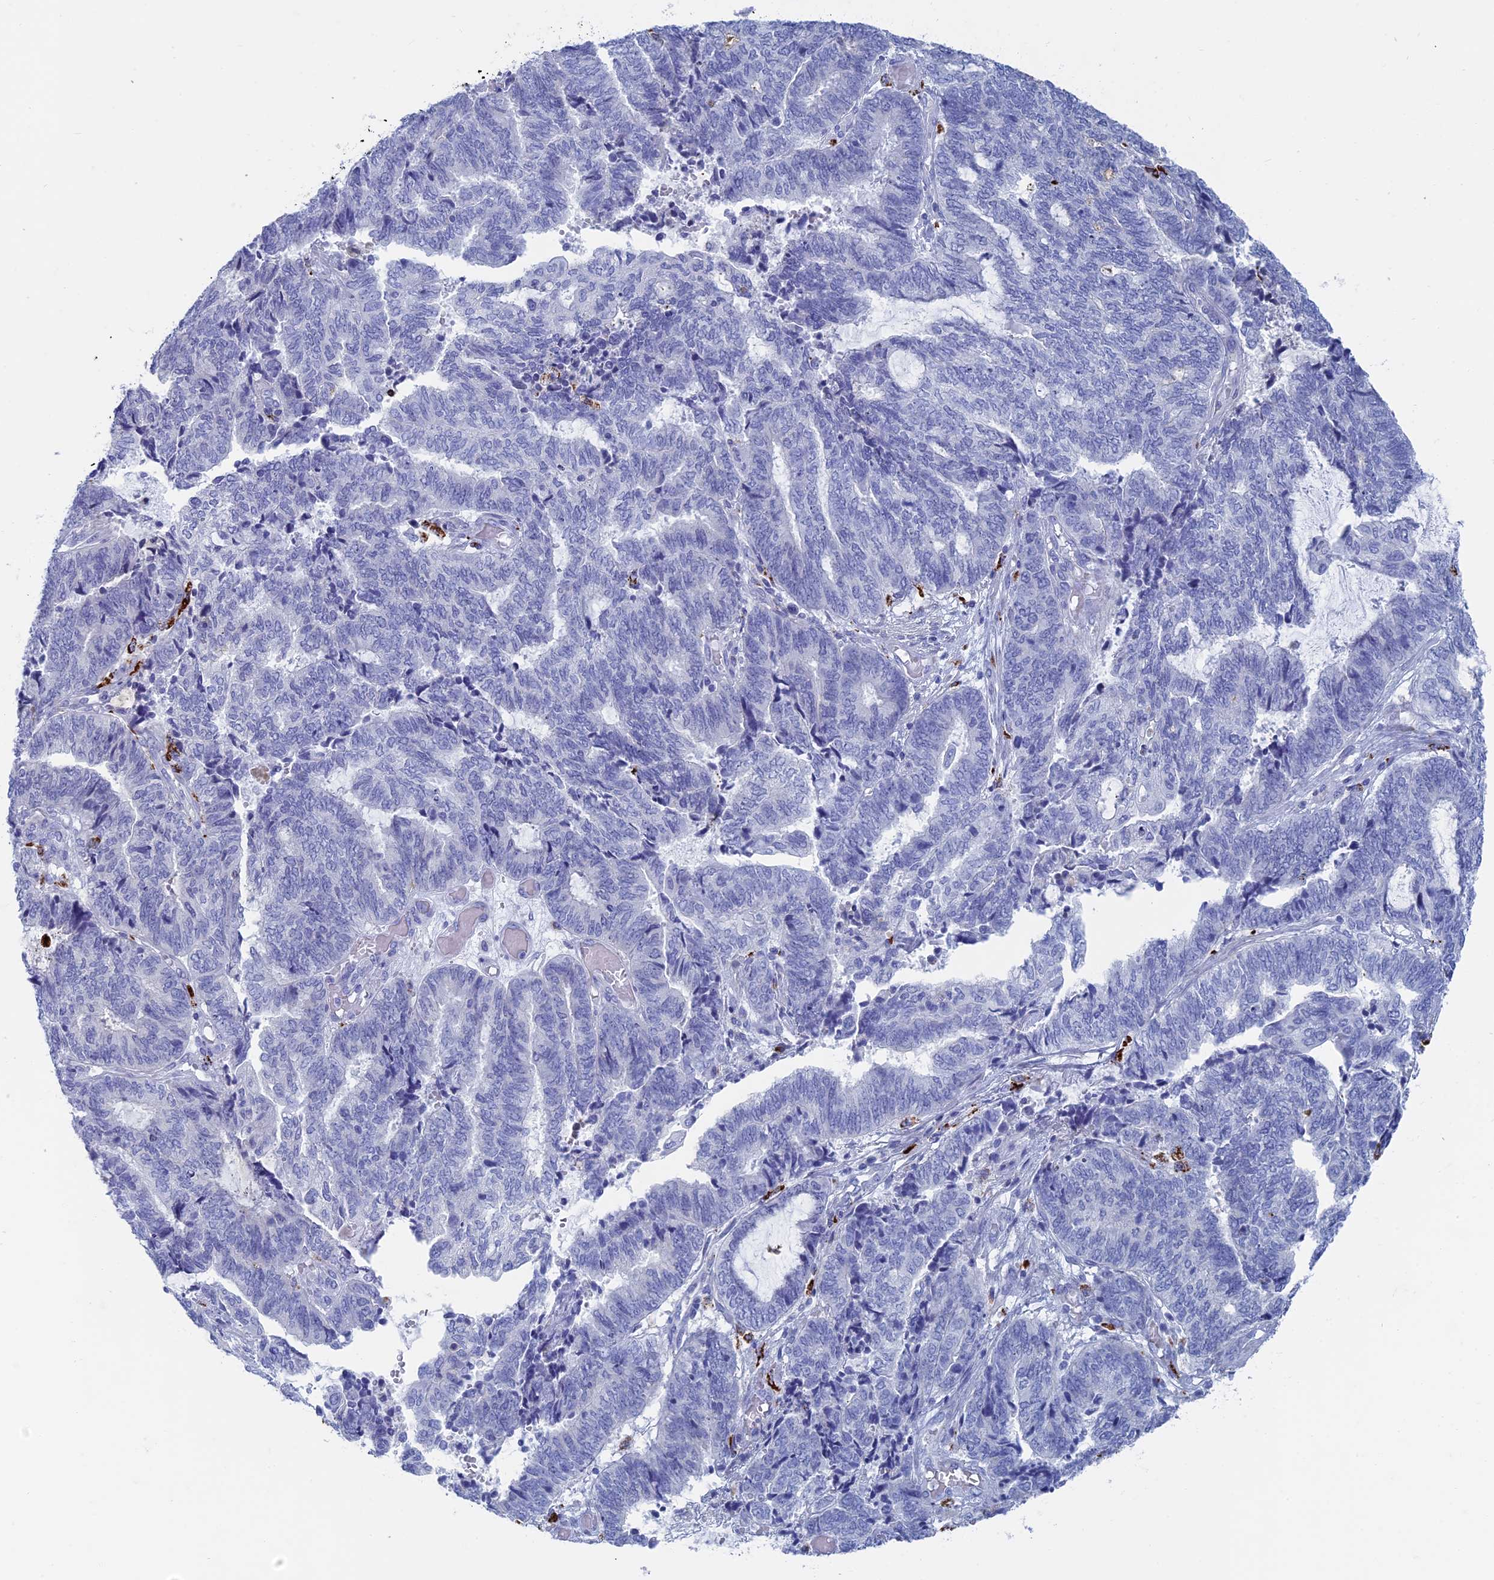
{"staining": {"intensity": "negative", "quantity": "none", "location": "none"}, "tissue": "endometrial cancer", "cell_type": "Tumor cells", "image_type": "cancer", "snomed": [{"axis": "morphology", "description": "Adenocarcinoma, NOS"}, {"axis": "topography", "description": "Uterus"}, {"axis": "topography", "description": "Endometrium"}], "caption": "Immunohistochemical staining of human endometrial cancer (adenocarcinoma) exhibits no significant positivity in tumor cells.", "gene": "ALMS1", "patient": {"sex": "female", "age": 70}}